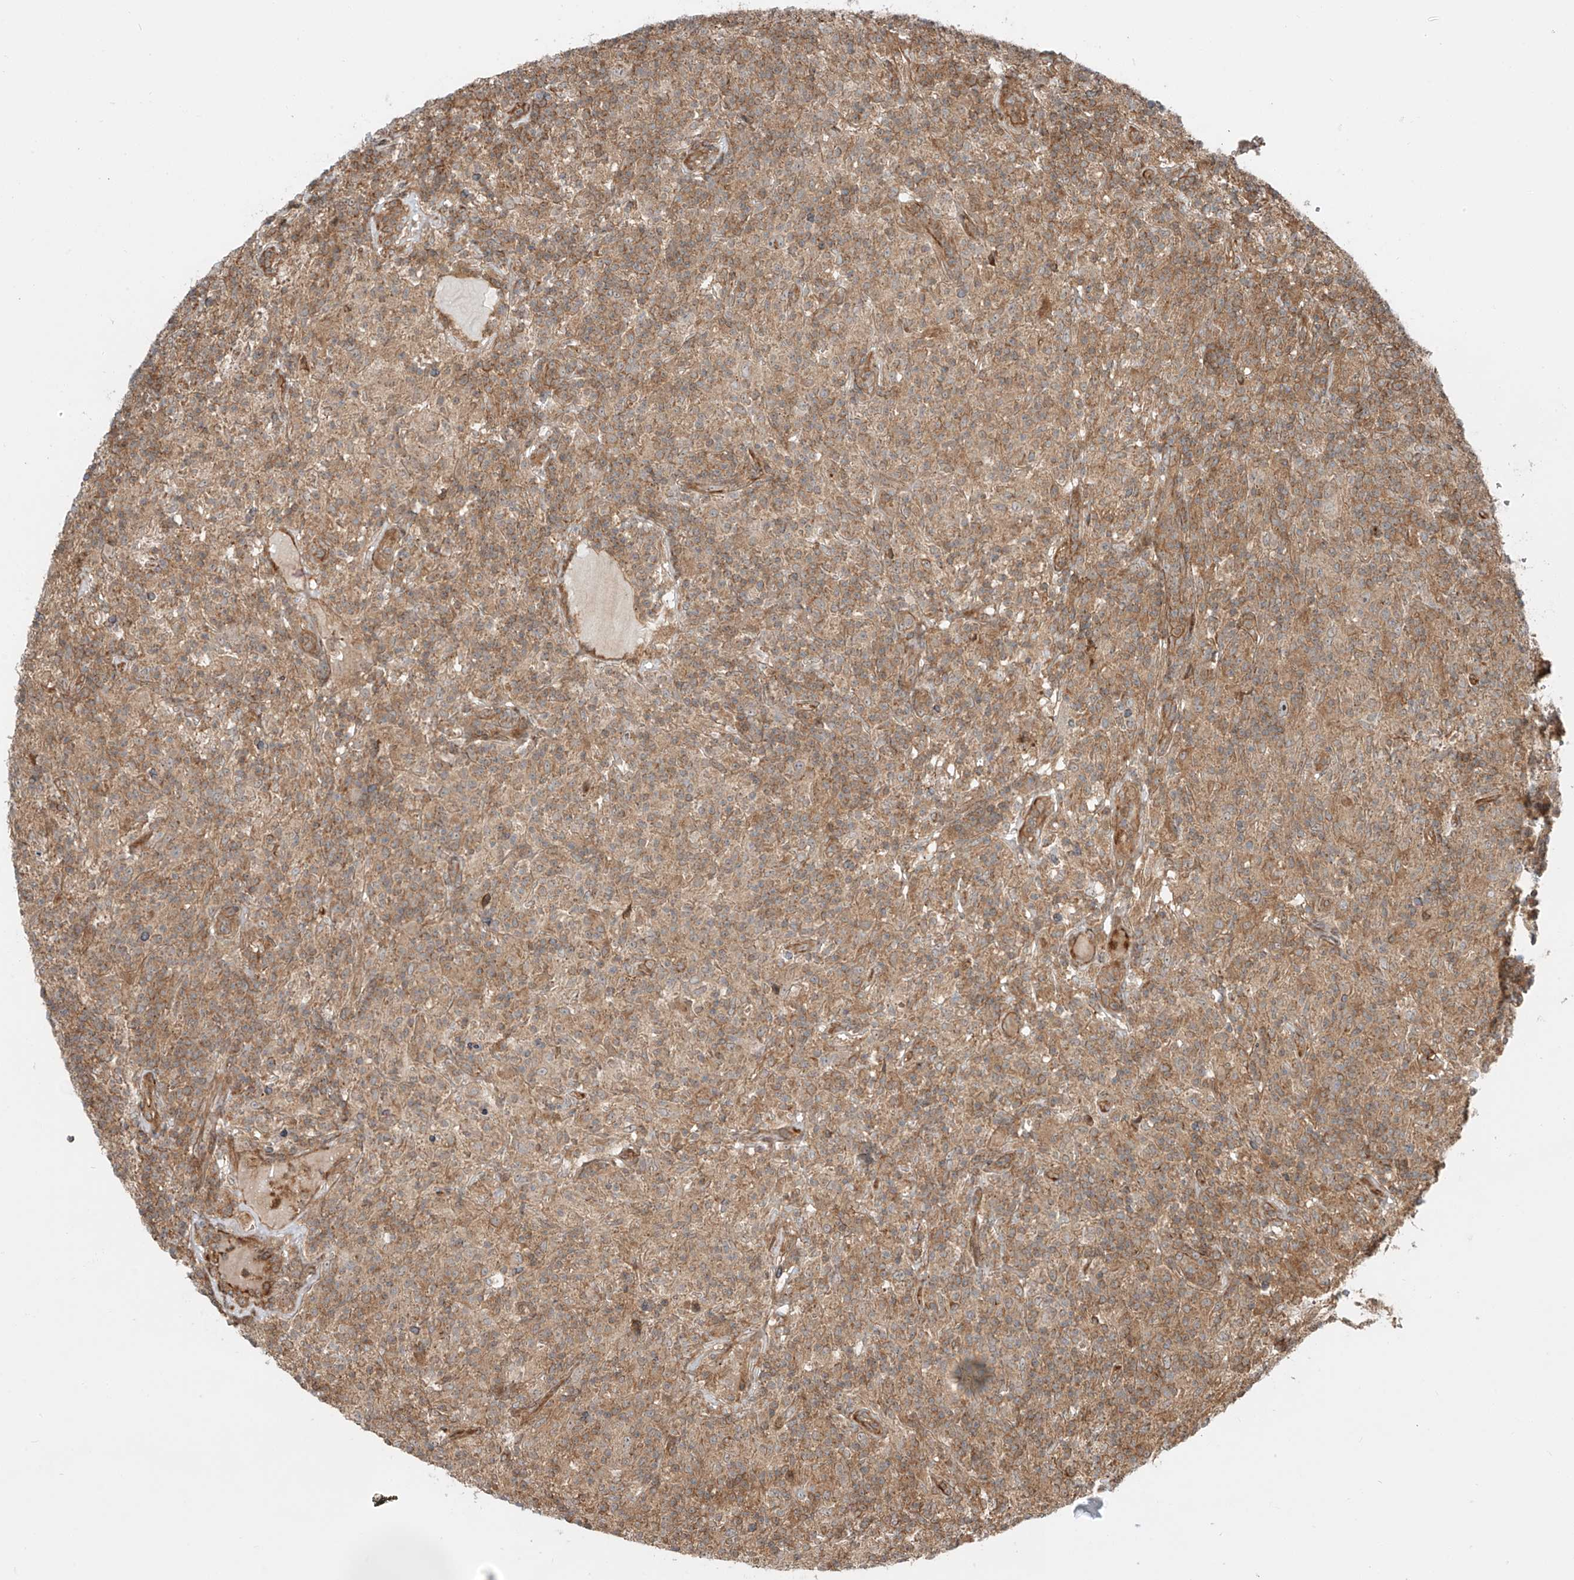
{"staining": {"intensity": "weak", "quantity": "<25%", "location": "cytoplasmic/membranous"}, "tissue": "lymphoma", "cell_type": "Tumor cells", "image_type": "cancer", "snomed": [{"axis": "morphology", "description": "Hodgkin's disease, NOS"}, {"axis": "topography", "description": "Lymph node"}], "caption": "An image of Hodgkin's disease stained for a protein exhibits no brown staining in tumor cells.", "gene": "USP48", "patient": {"sex": "male", "age": 70}}